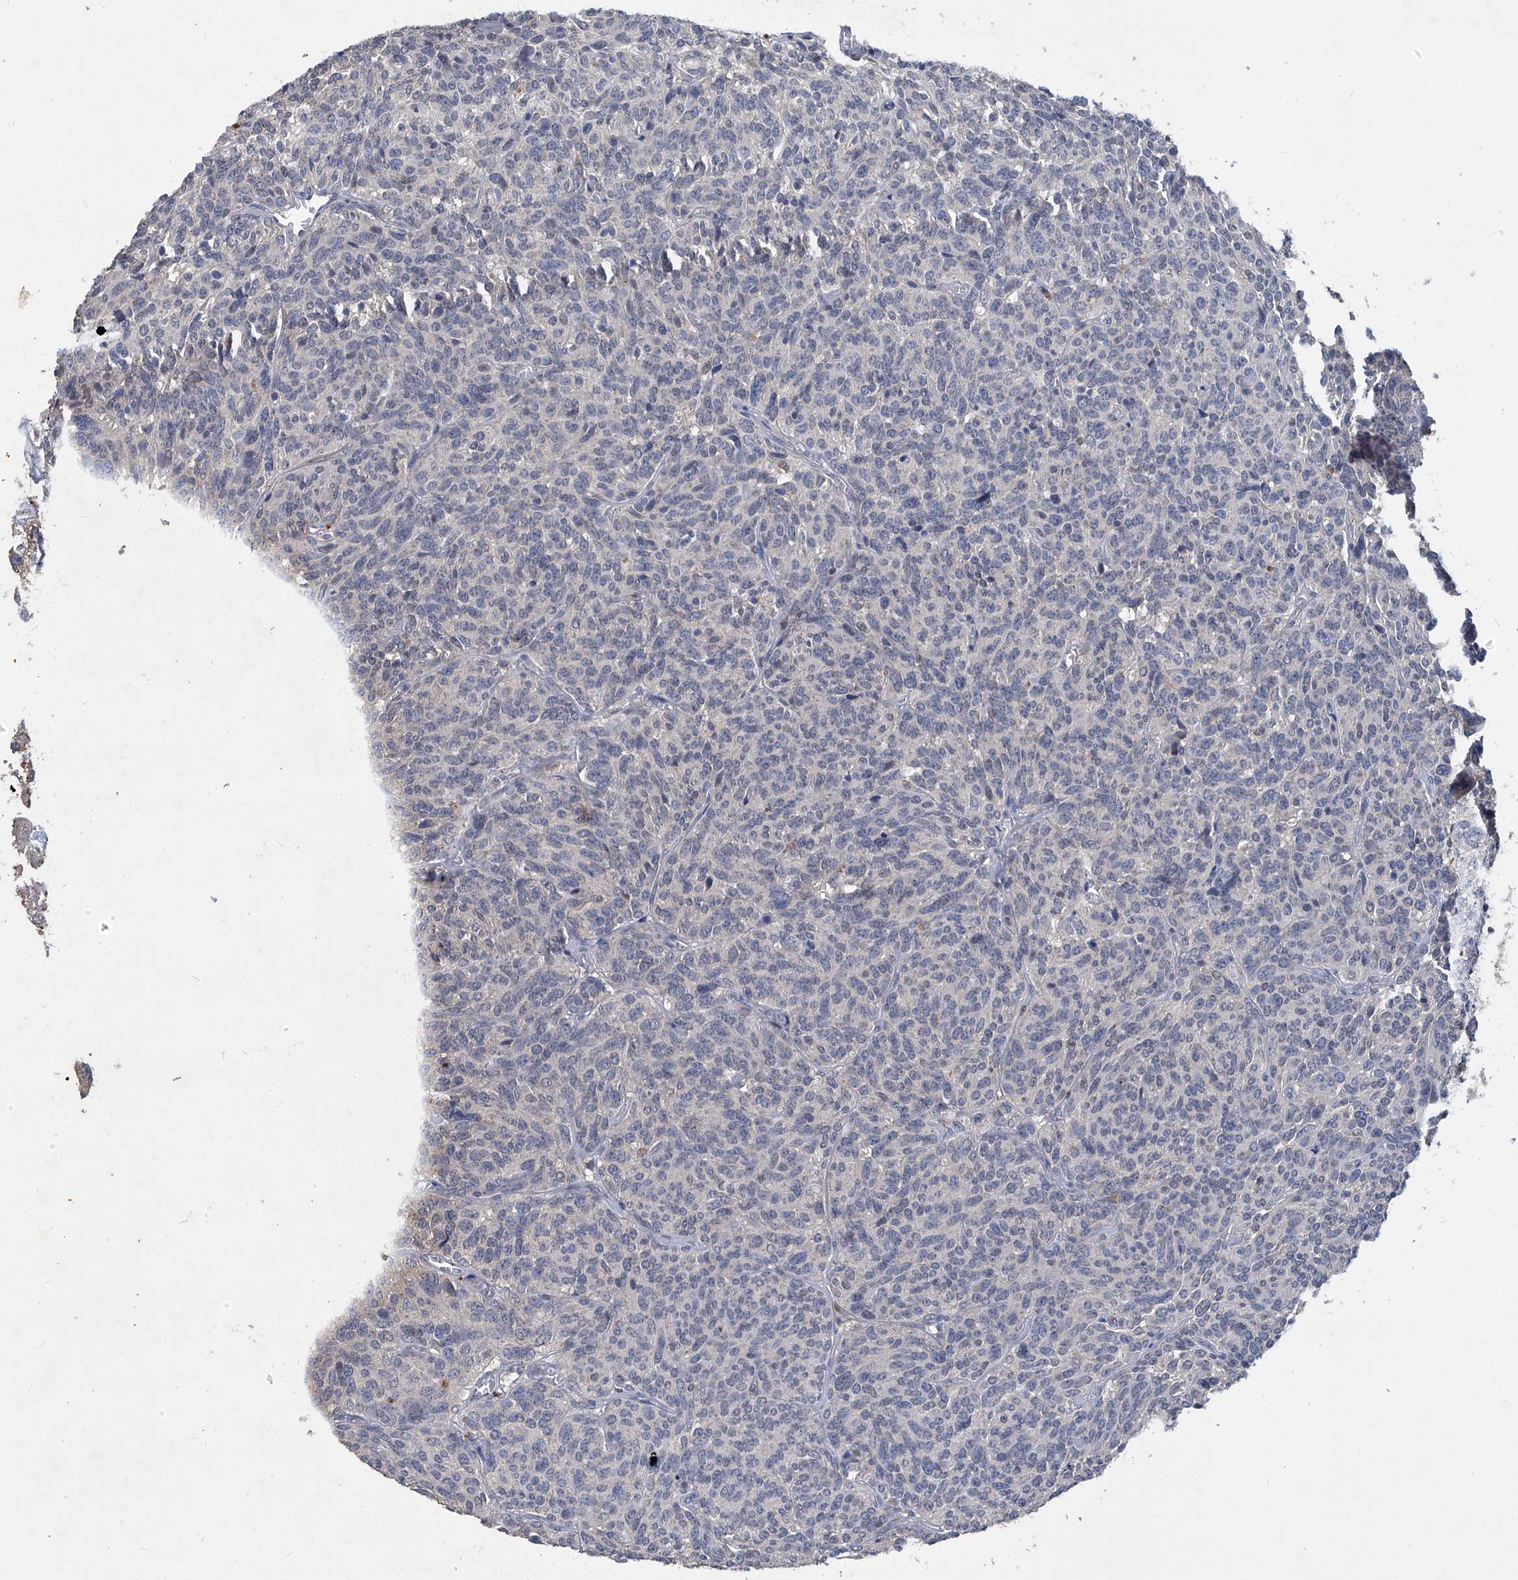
{"staining": {"intensity": "negative", "quantity": "none", "location": "none"}, "tissue": "carcinoid", "cell_type": "Tumor cells", "image_type": "cancer", "snomed": [{"axis": "morphology", "description": "Carcinoid, malignant, NOS"}, {"axis": "topography", "description": "Lung"}], "caption": "Micrograph shows no protein expression in tumor cells of carcinoid tissue.", "gene": "PCSK5", "patient": {"sex": "female", "age": 46}}